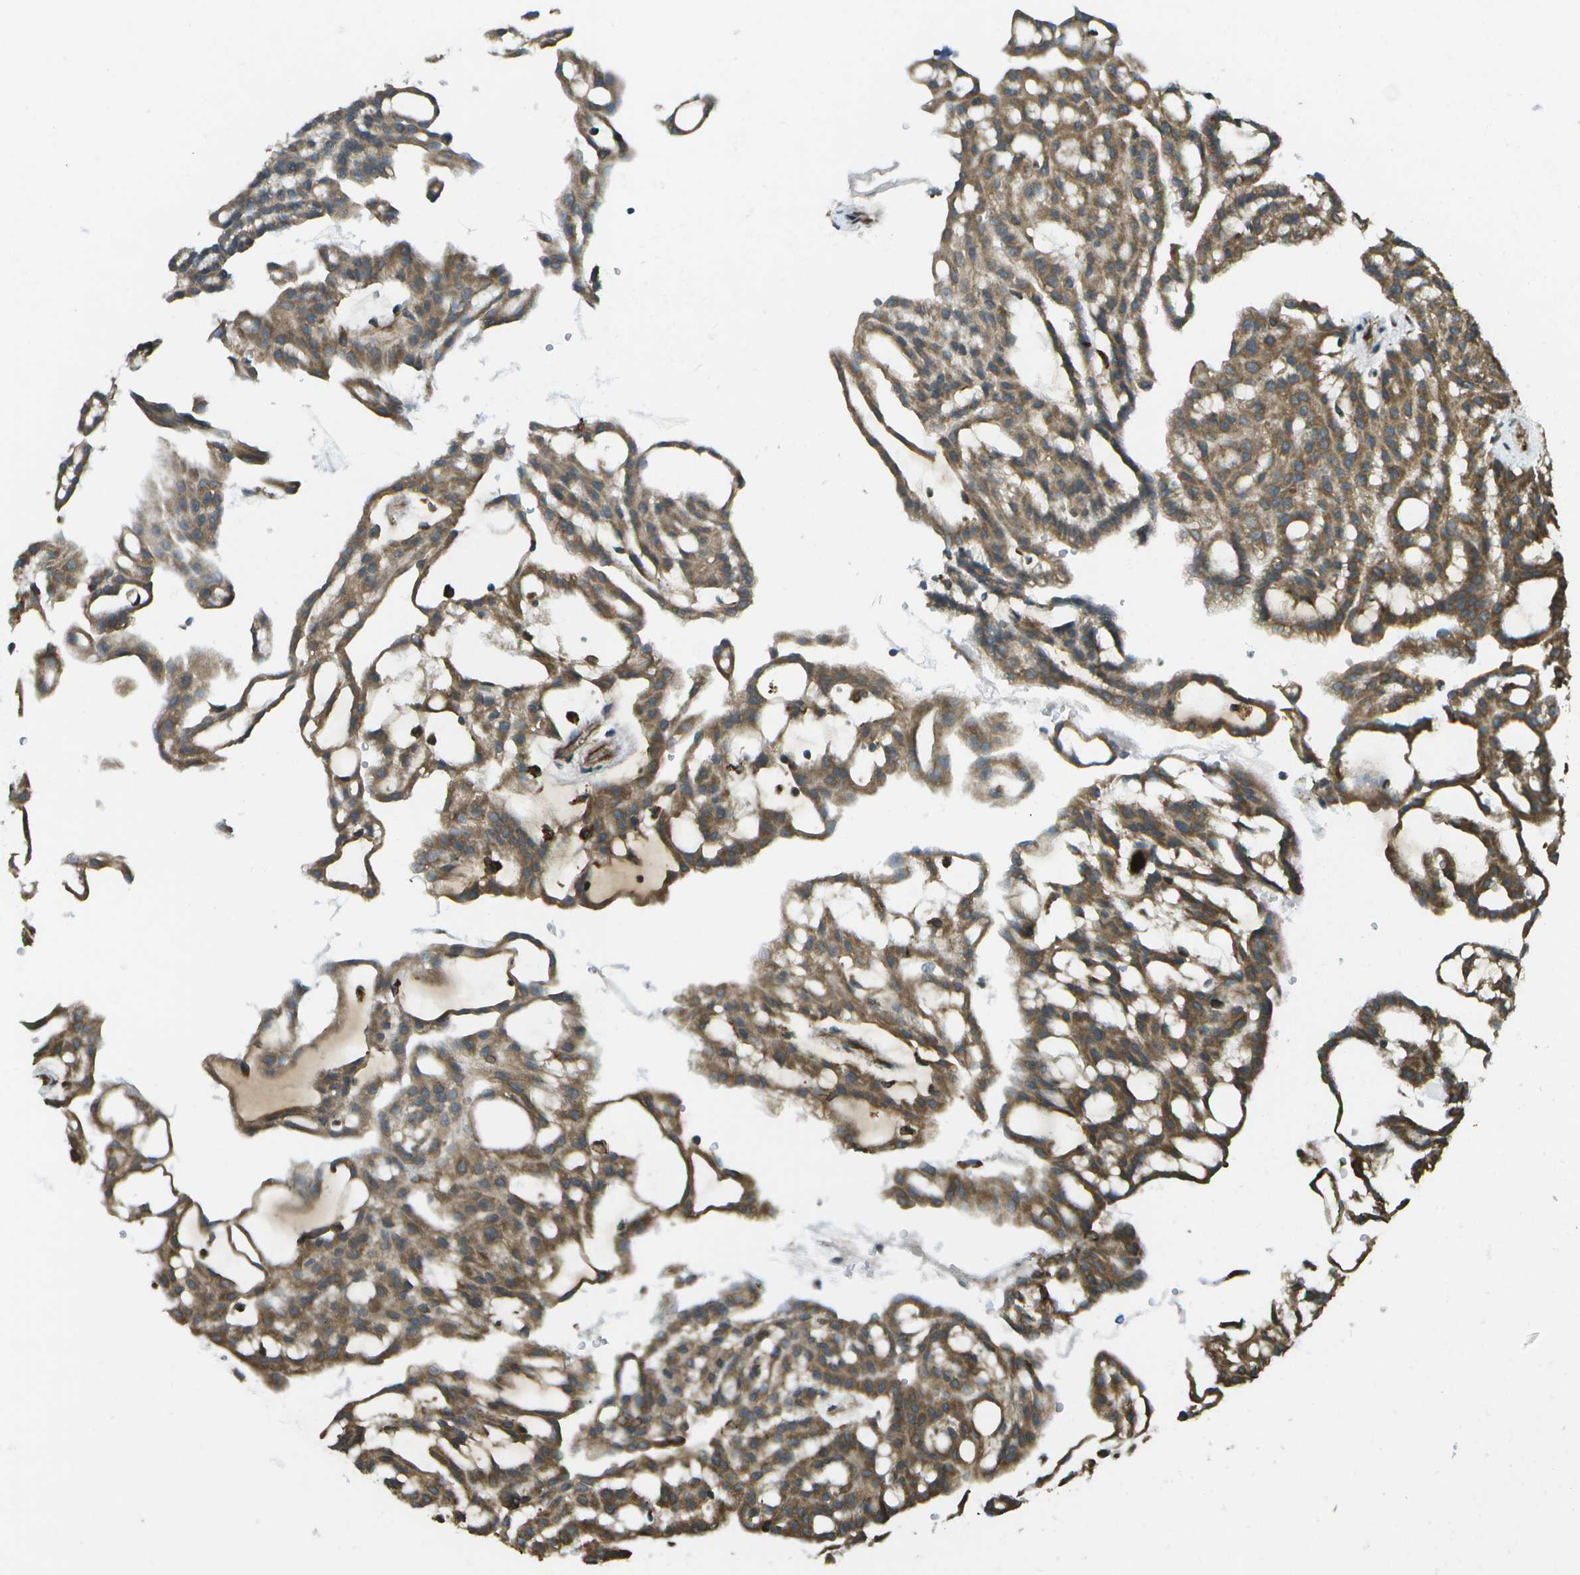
{"staining": {"intensity": "moderate", "quantity": ">75%", "location": "cytoplasmic/membranous"}, "tissue": "renal cancer", "cell_type": "Tumor cells", "image_type": "cancer", "snomed": [{"axis": "morphology", "description": "Adenocarcinoma, NOS"}, {"axis": "topography", "description": "Kidney"}], "caption": "Immunohistochemistry (IHC) micrograph of neoplastic tissue: renal cancer (adenocarcinoma) stained using IHC displays medium levels of moderate protein expression localized specifically in the cytoplasmic/membranous of tumor cells, appearing as a cytoplasmic/membranous brown color.", "gene": "USP30", "patient": {"sex": "male", "age": 63}}